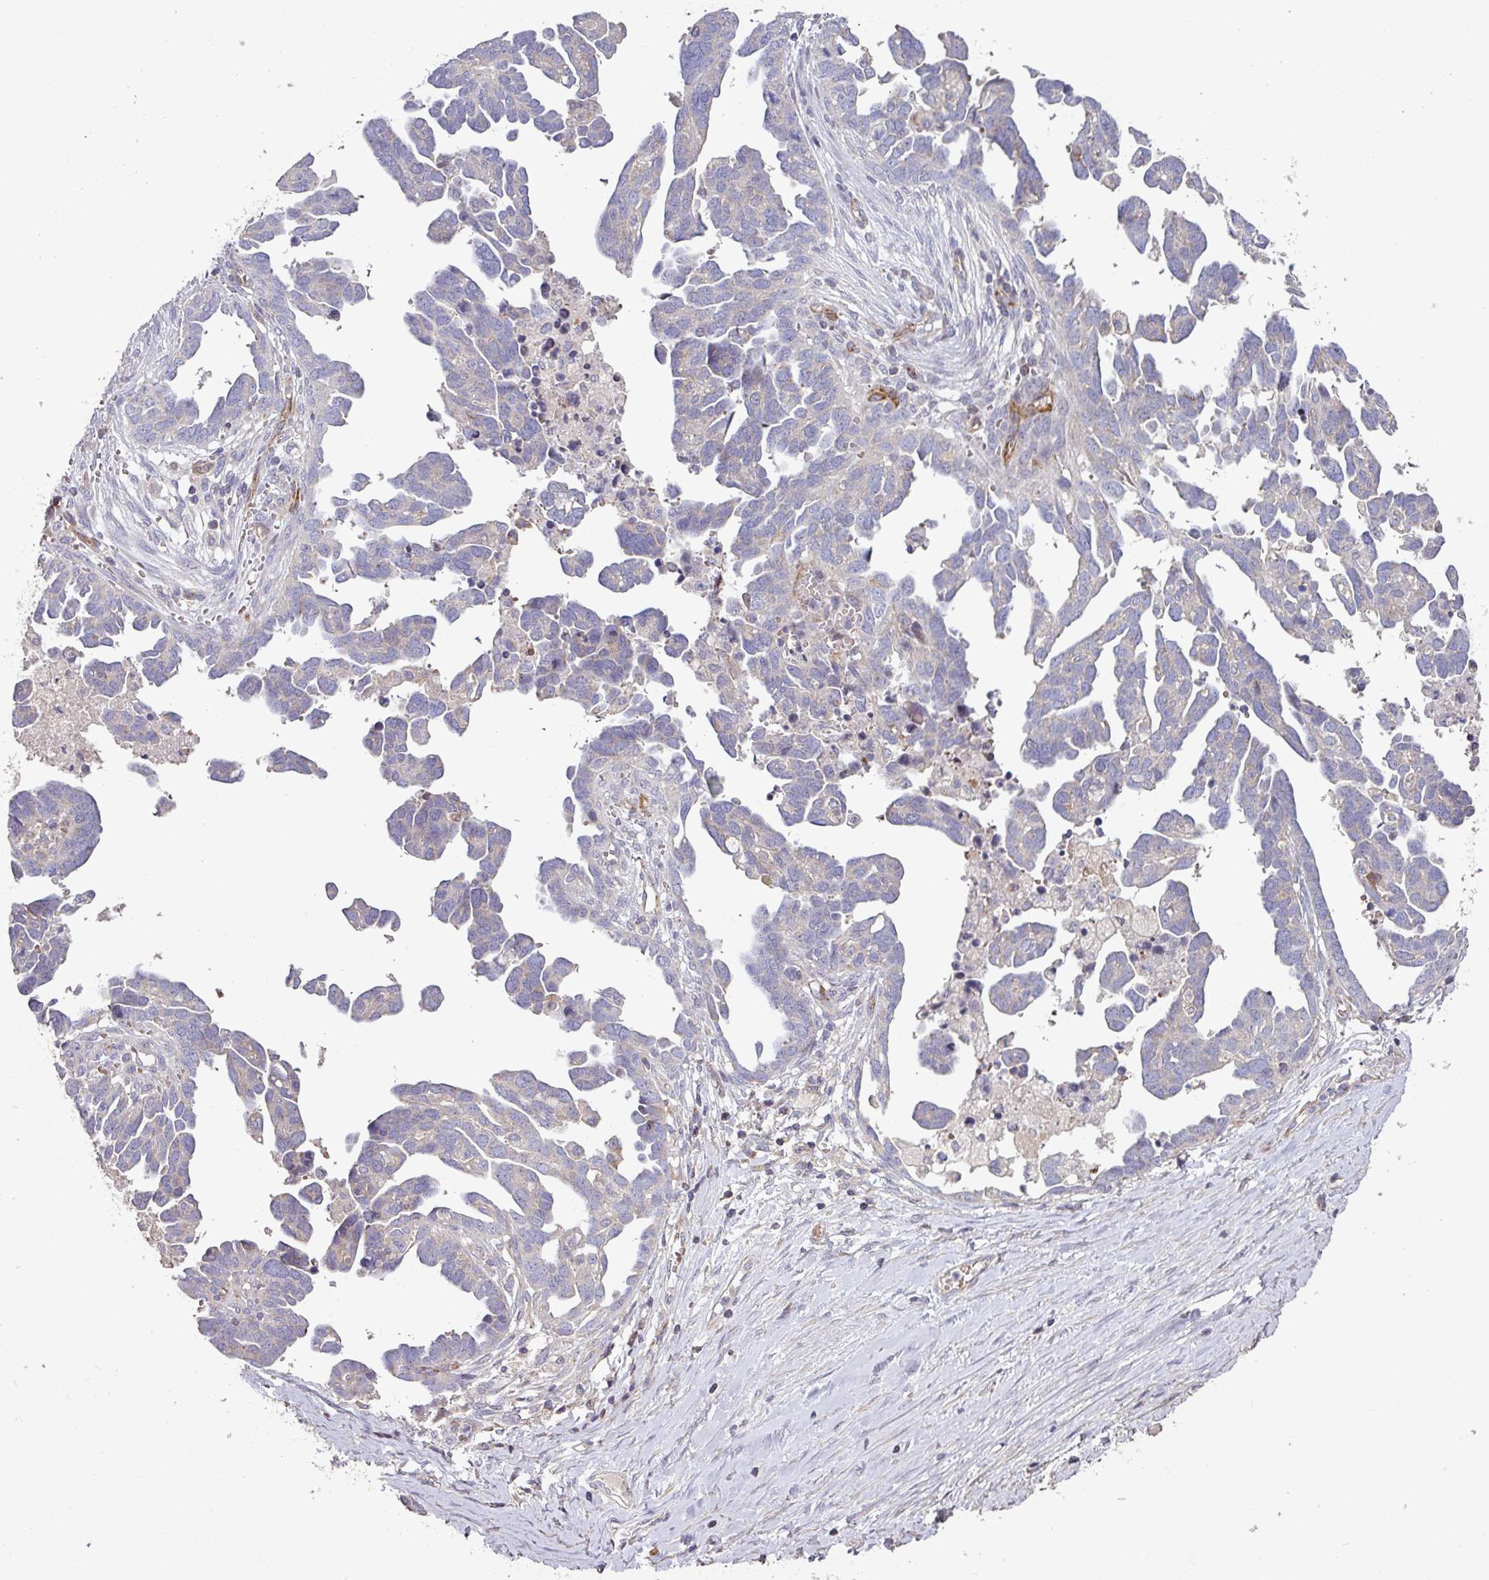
{"staining": {"intensity": "negative", "quantity": "none", "location": "none"}, "tissue": "ovarian cancer", "cell_type": "Tumor cells", "image_type": "cancer", "snomed": [{"axis": "morphology", "description": "Cystadenocarcinoma, serous, NOS"}, {"axis": "topography", "description": "Ovary"}], "caption": "Micrograph shows no protein expression in tumor cells of serous cystadenocarcinoma (ovarian) tissue.", "gene": "RPL23A", "patient": {"sex": "female", "age": 54}}